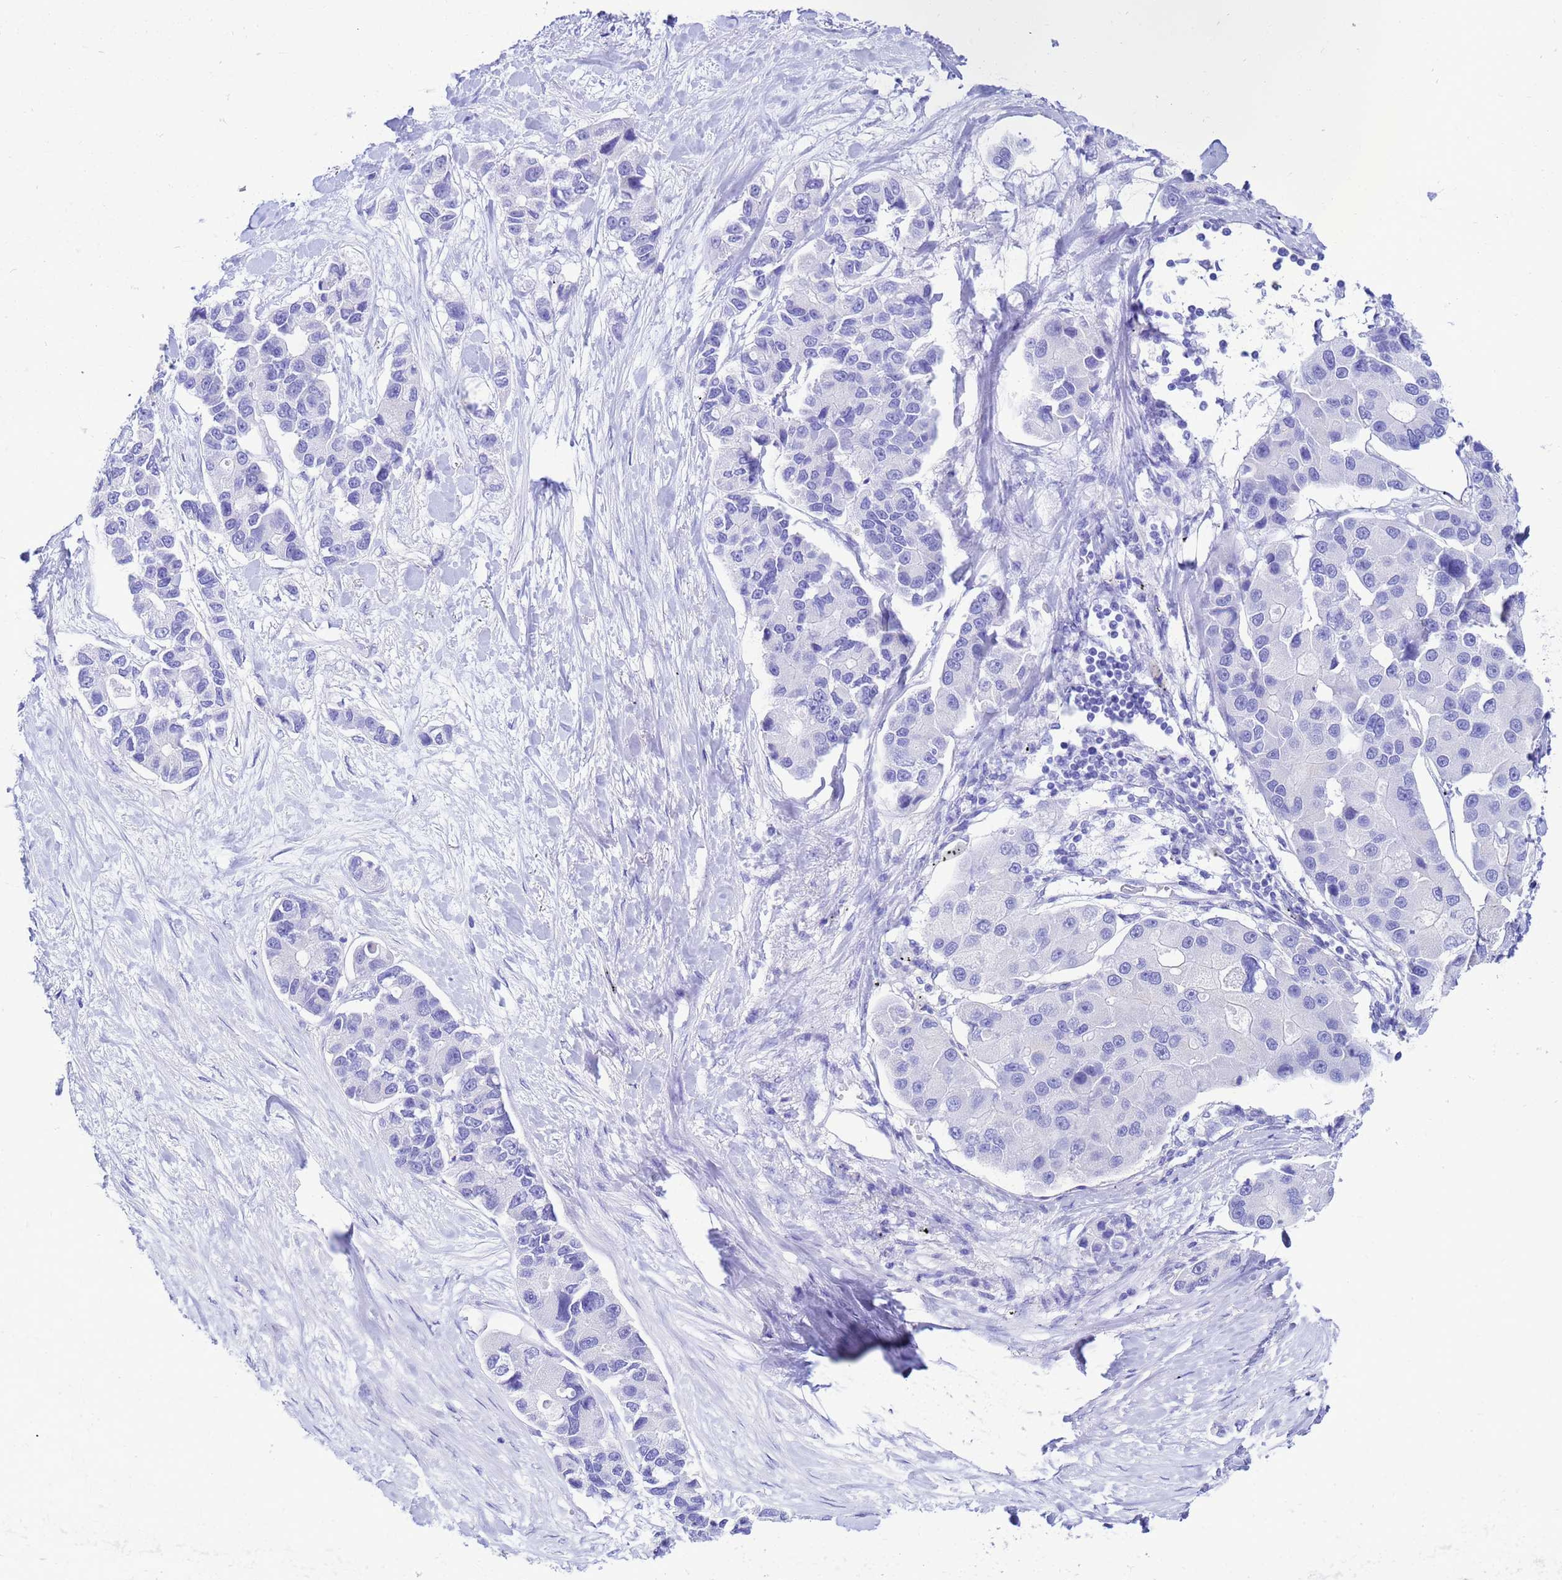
{"staining": {"intensity": "negative", "quantity": "none", "location": "none"}, "tissue": "lung cancer", "cell_type": "Tumor cells", "image_type": "cancer", "snomed": [{"axis": "morphology", "description": "Adenocarcinoma, NOS"}, {"axis": "topography", "description": "Lung"}], "caption": "An image of lung cancer stained for a protein exhibits no brown staining in tumor cells.", "gene": "AKR1C2", "patient": {"sex": "female", "age": 54}}